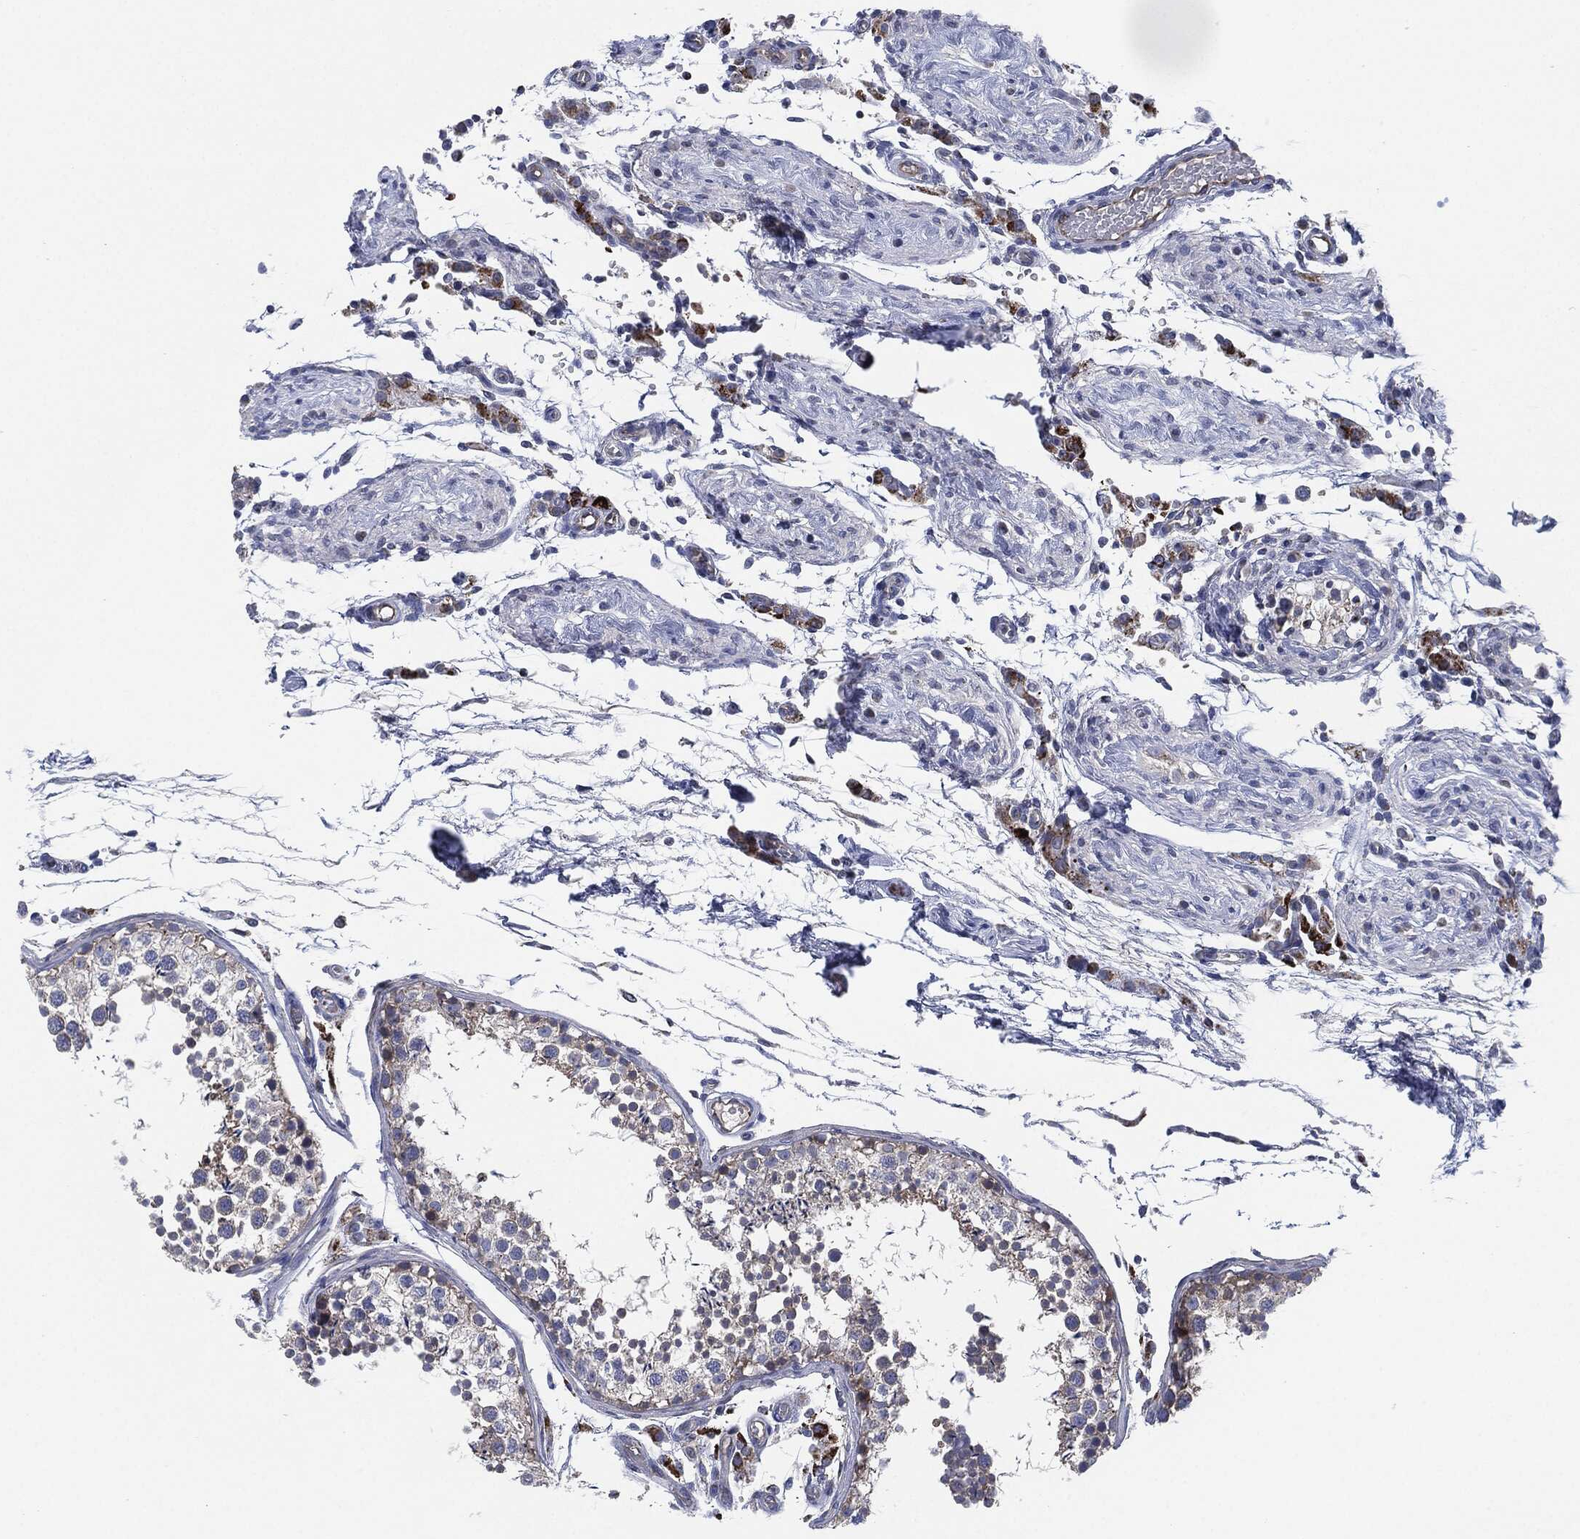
{"staining": {"intensity": "negative", "quantity": "none", "location": "none"}, "tissue": "testis", "cell_type": "Cells in seminiferous ducts", "image_type": "normal", "snomed": [{"axis": "morphology", "description": "Normal tissue, NOS"}, {"axis": "topography", "description": "Testis"}], "caption": "Immunohistochemistry (IHC) photomicrograph of unremarkable human testis stained for a protein (brown), which shows no staining in cells in seminiferous ducts.", "gene": "SHROOM2", "patient": {"sex": "male", "age": 29}}